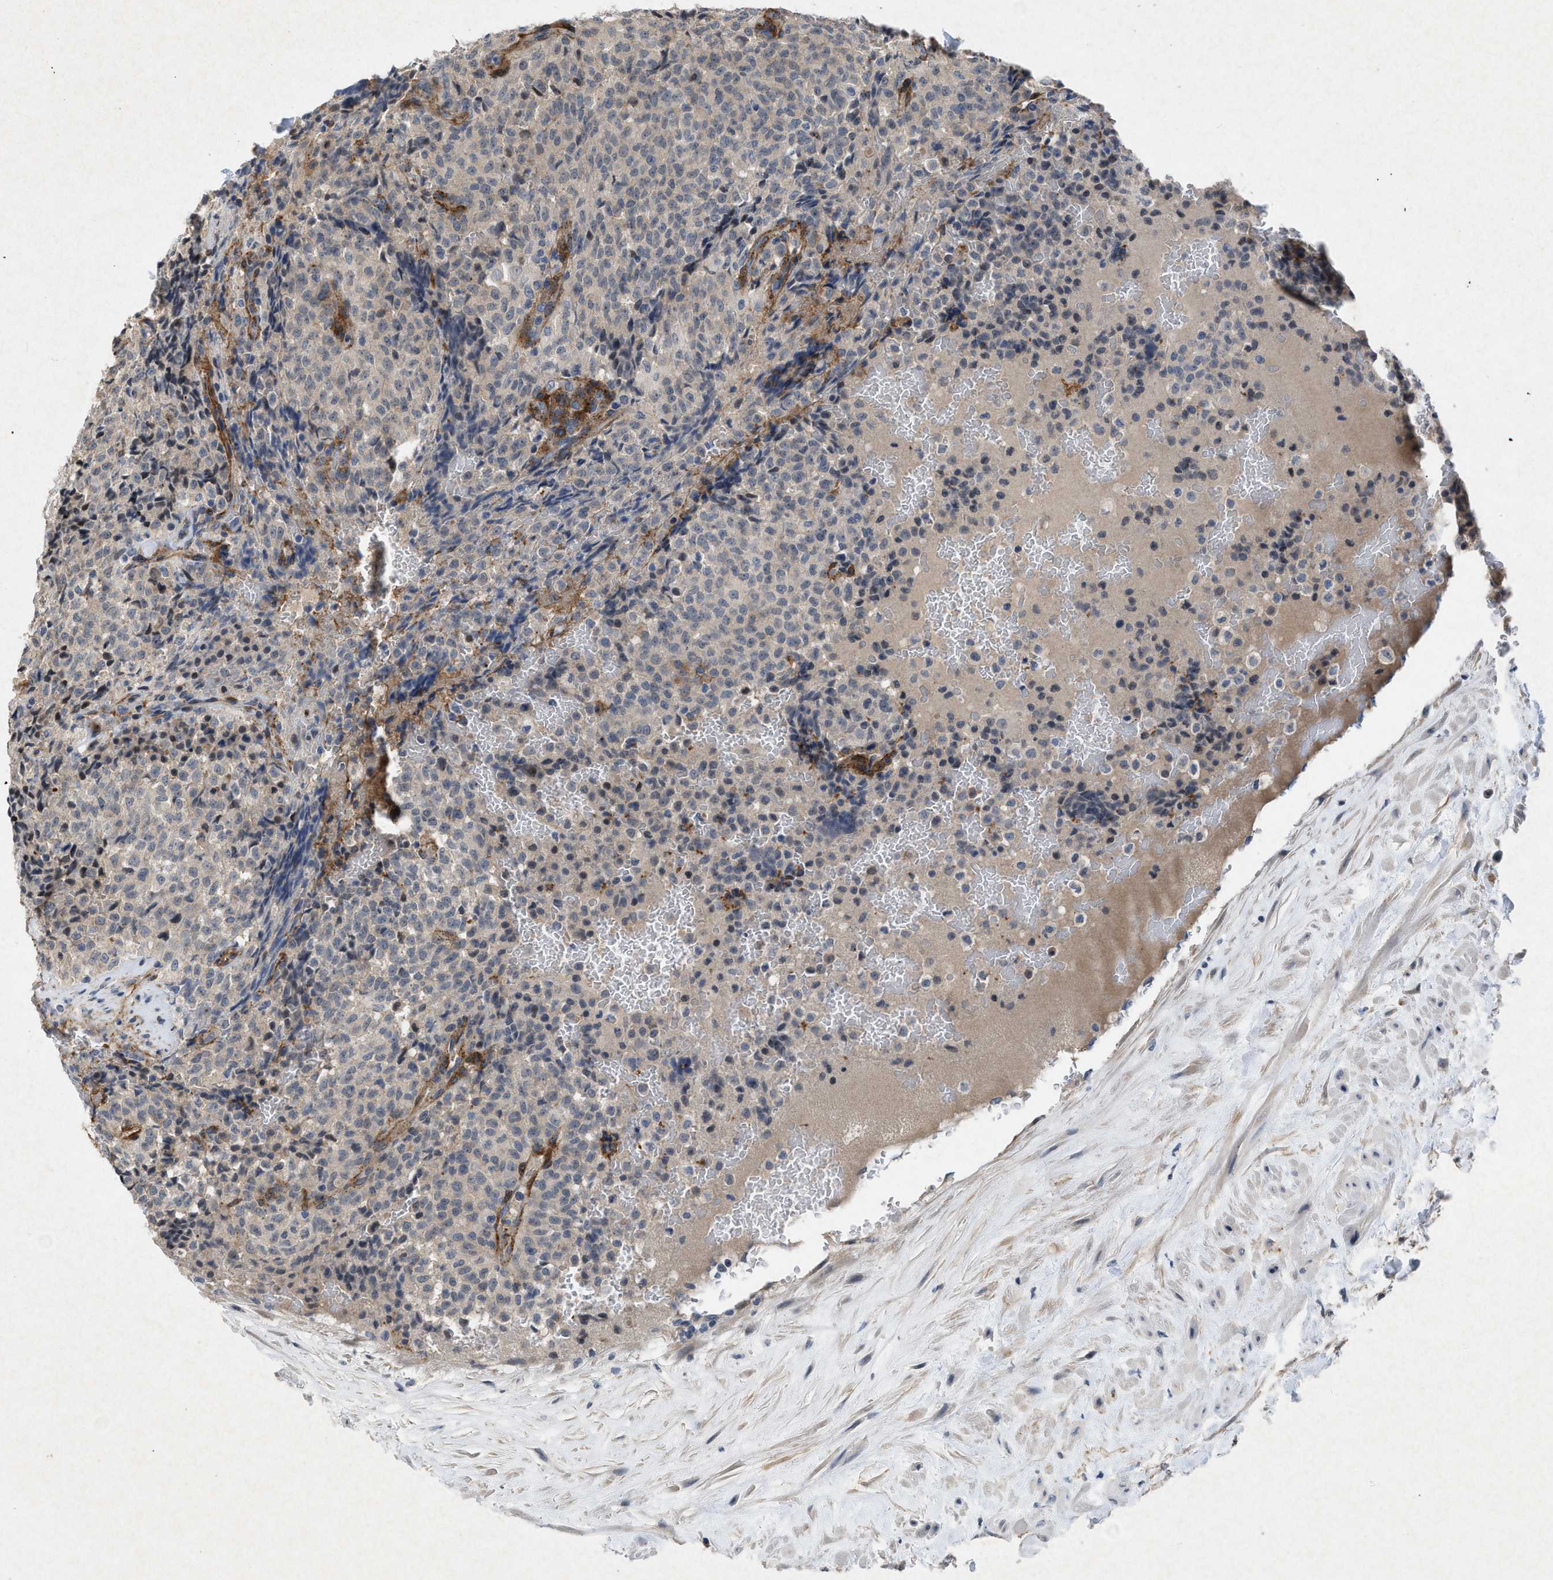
{"staining": {"intensity": "moderate", "quantity": "<25%", "location": "cytoplasmic/membranous"}, "tissue": "testis cancer", "cell_type": "Tumor cells", "image_type": "cancer", "snomed": [{"axis": "morphology", "description": "Seminoma, NOS"}, {"axis": "topography", "description": "Testis"}], "caption": "Tumor cells reveal low levels of moderate cytoplasmic/membranous expression in approximately <25% of cells in human testis cancer (seminoma).", "gene": "PDGFRA", "patient": {"sex": "male", "age": 59}}